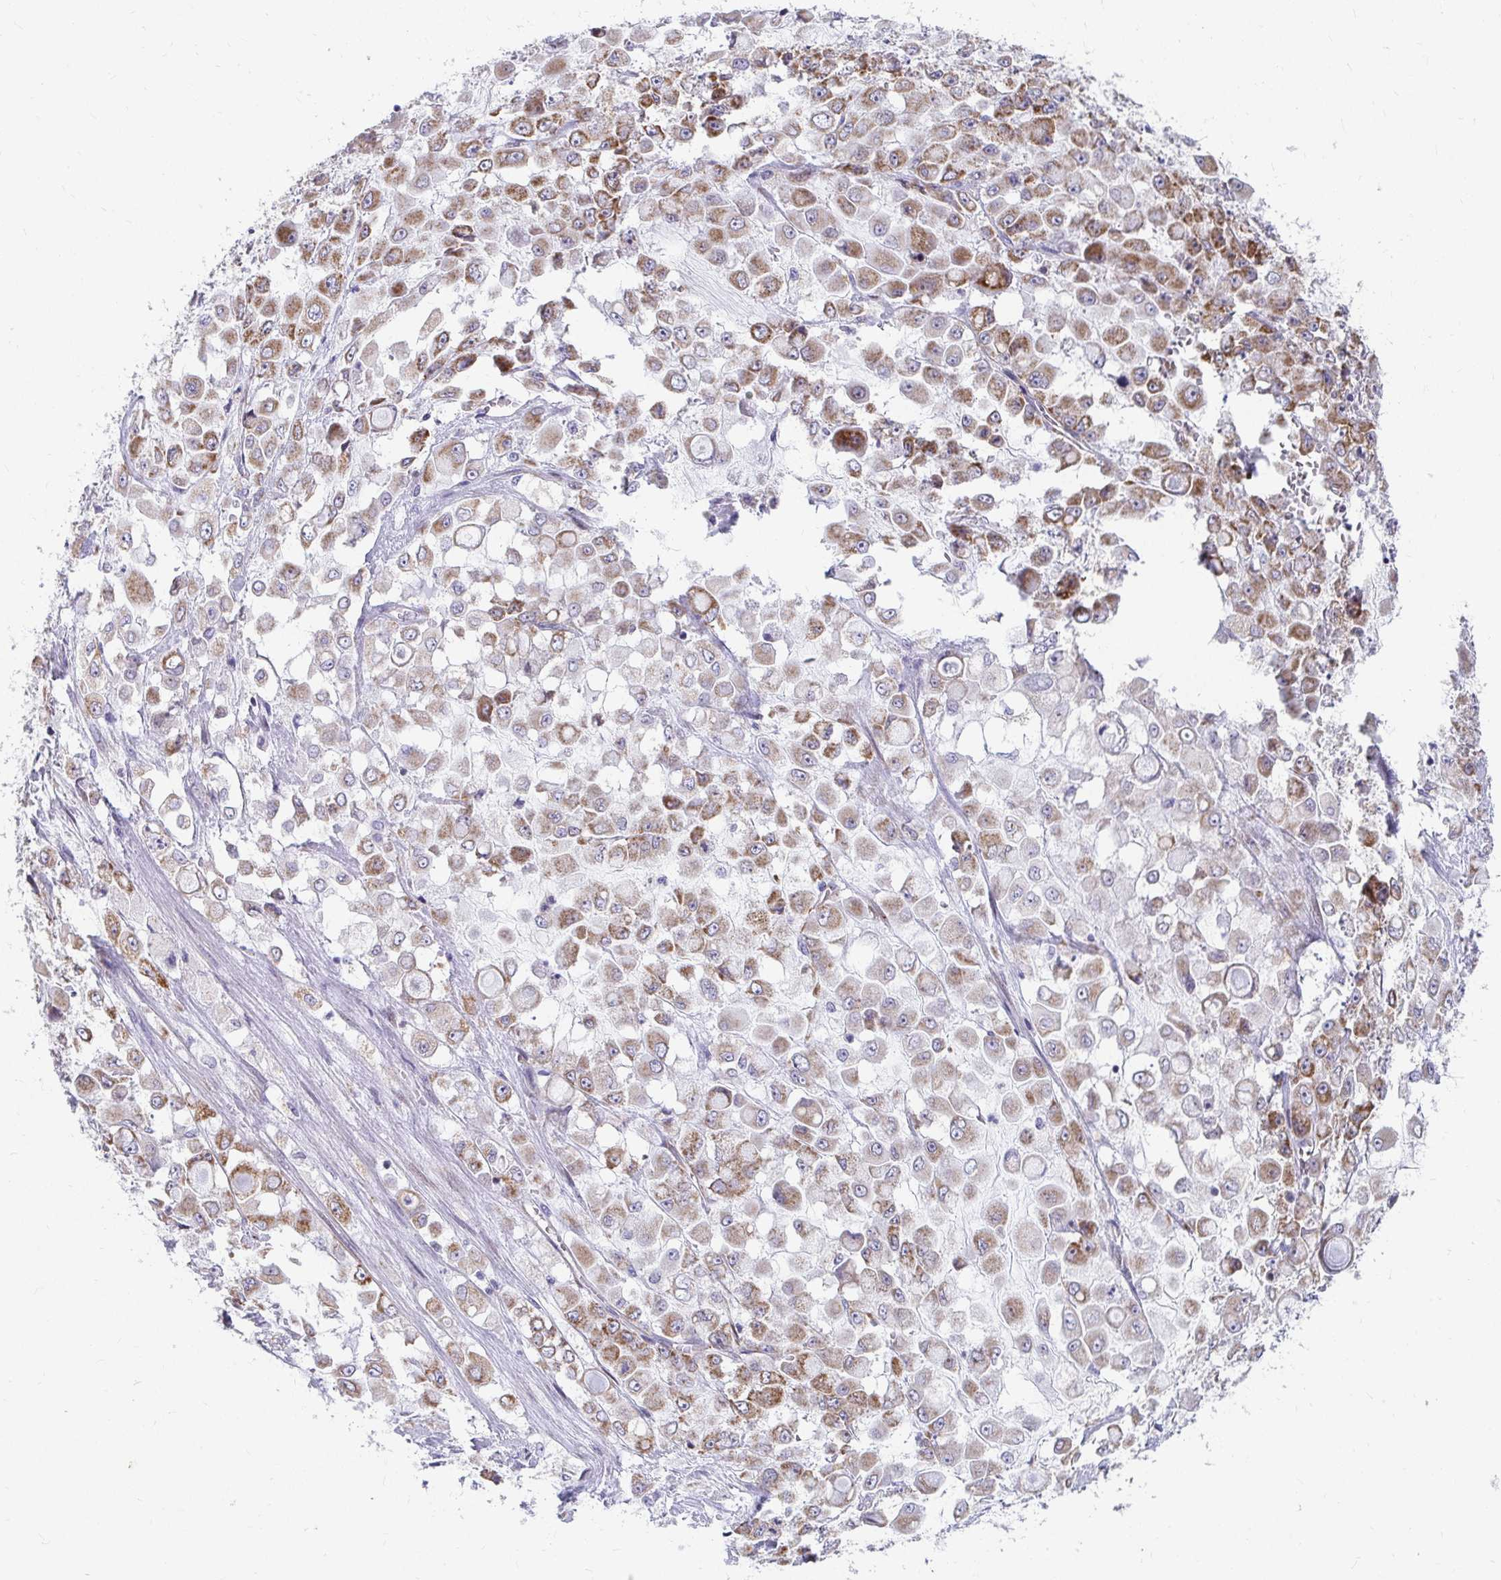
{"staining": {"intensity": "strong", "quantity": "25%-75%", "location": "cytoplasmic/membranous"}, "tissue": "stomach cancer", "cell_type": "Tumor cells", "image_type": "cancer", "snomed": [{"axis": "morphology", "description": "Adenocarcinoma, NOS"}, {"axis": "topography", "description": "Stomach"}], "caption": "Immunohistochemical staining of stomach cancer (adenocarcinoma) shows high levels of strong cytoplasmic/membranous protein positivity in approximately 25%-75% of tumor cells. (brown staining indicates protein expression, while blue staining denotes nuclei).", "gene": "EXOC5", "patient": {"sex": "female", "age": 76}}